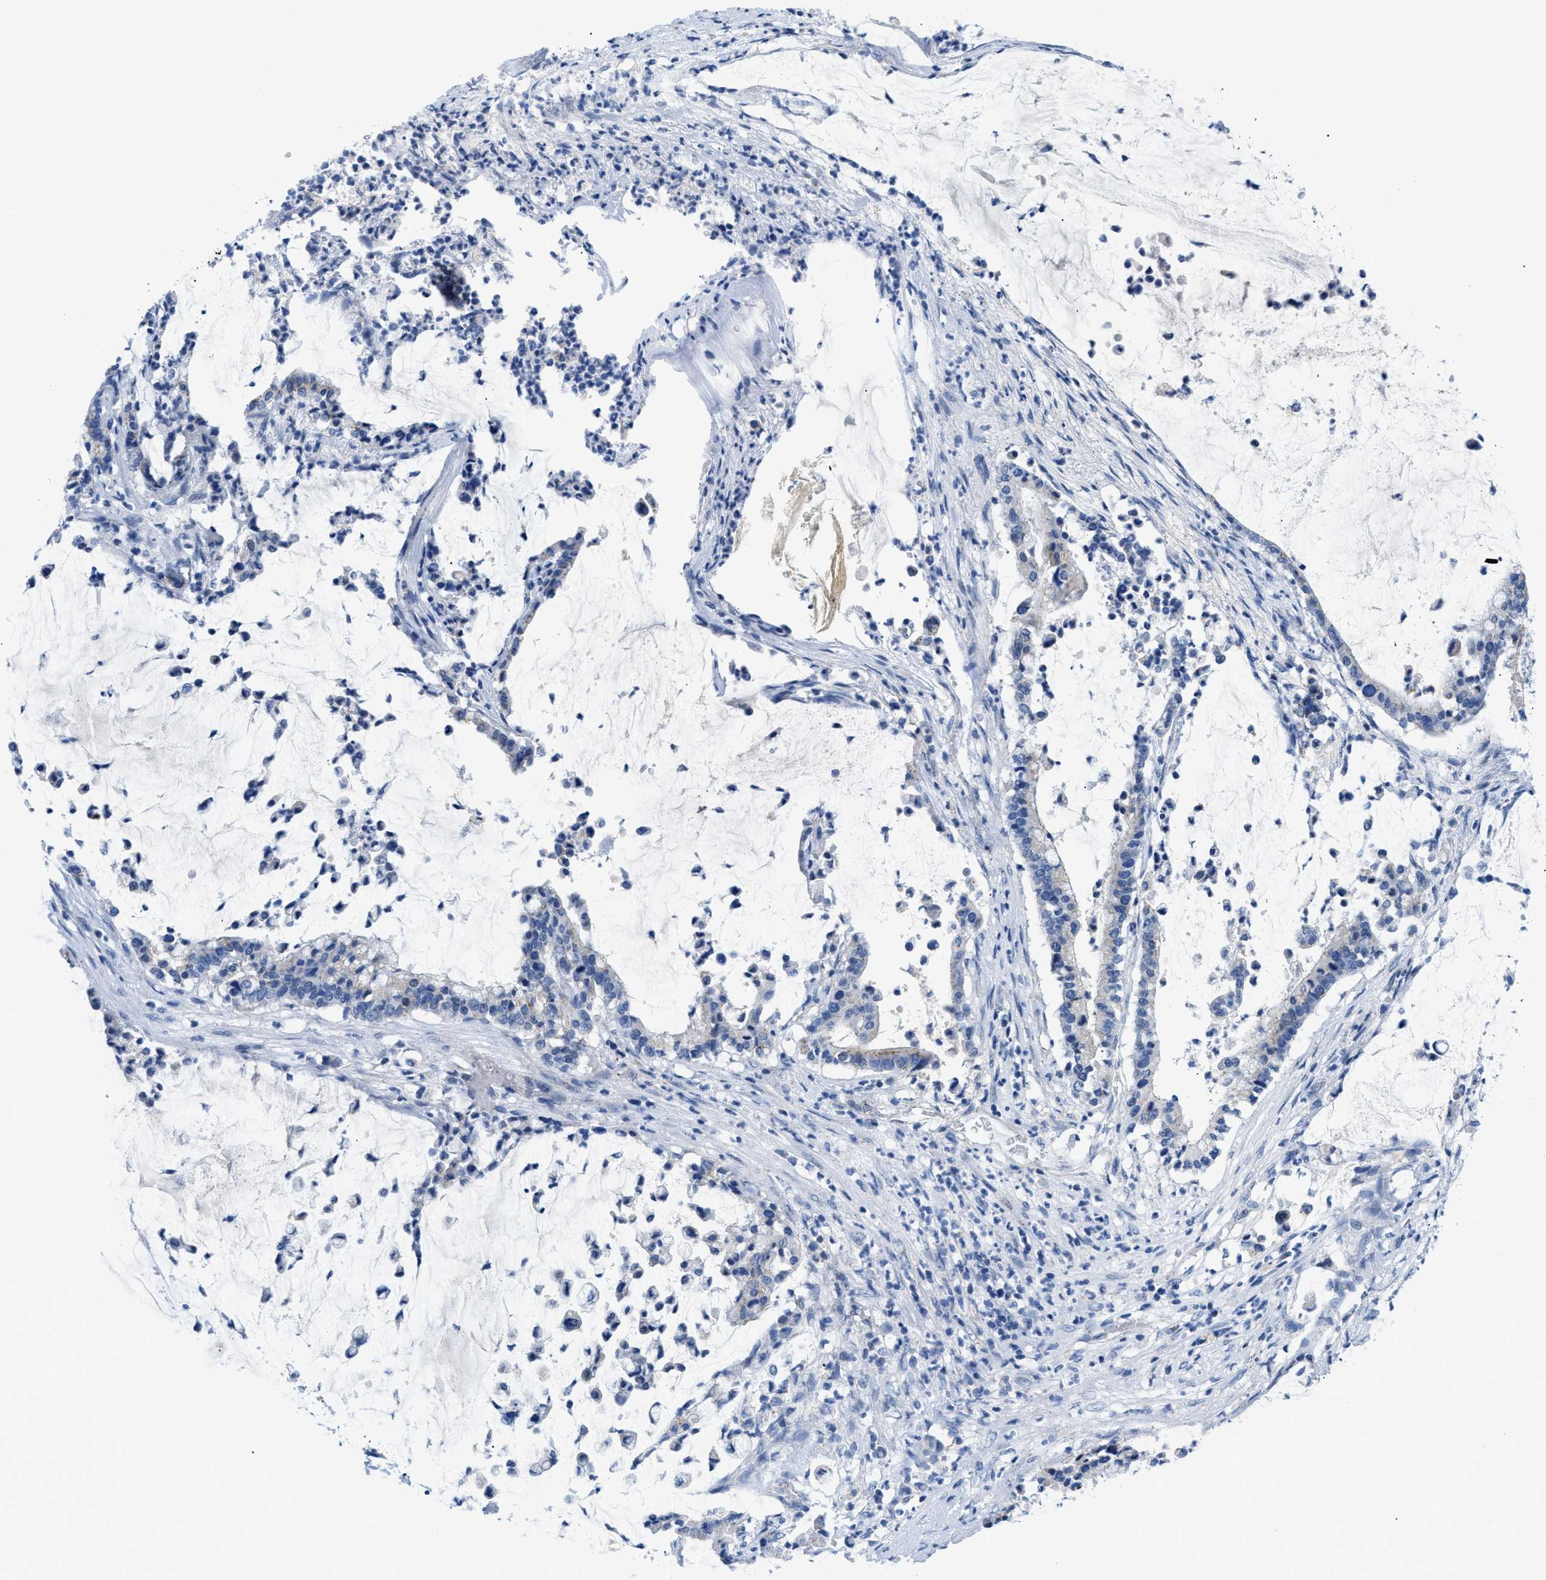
{"staining": {"intensity": "weak", "quantity": "<25%", "location": "cytoplasmic/membranous"}, "tissue": "pancreatic cancer", "cell_type": "Tumor cells", "image_type": "cancer", "snomed": [{"axis": "morphology", "description": "Adenocarcinoma, NOS"}, {"axis": "topography", "description": "Pancreas"}], "caption": "The immunohistochemistry histopathology image has no significant expression in tumor cells of pancreatic cancer (adenocarcinoma) tissue.", "gene": "FDCSP", "patient": {"sex": "male", "age": 41}}